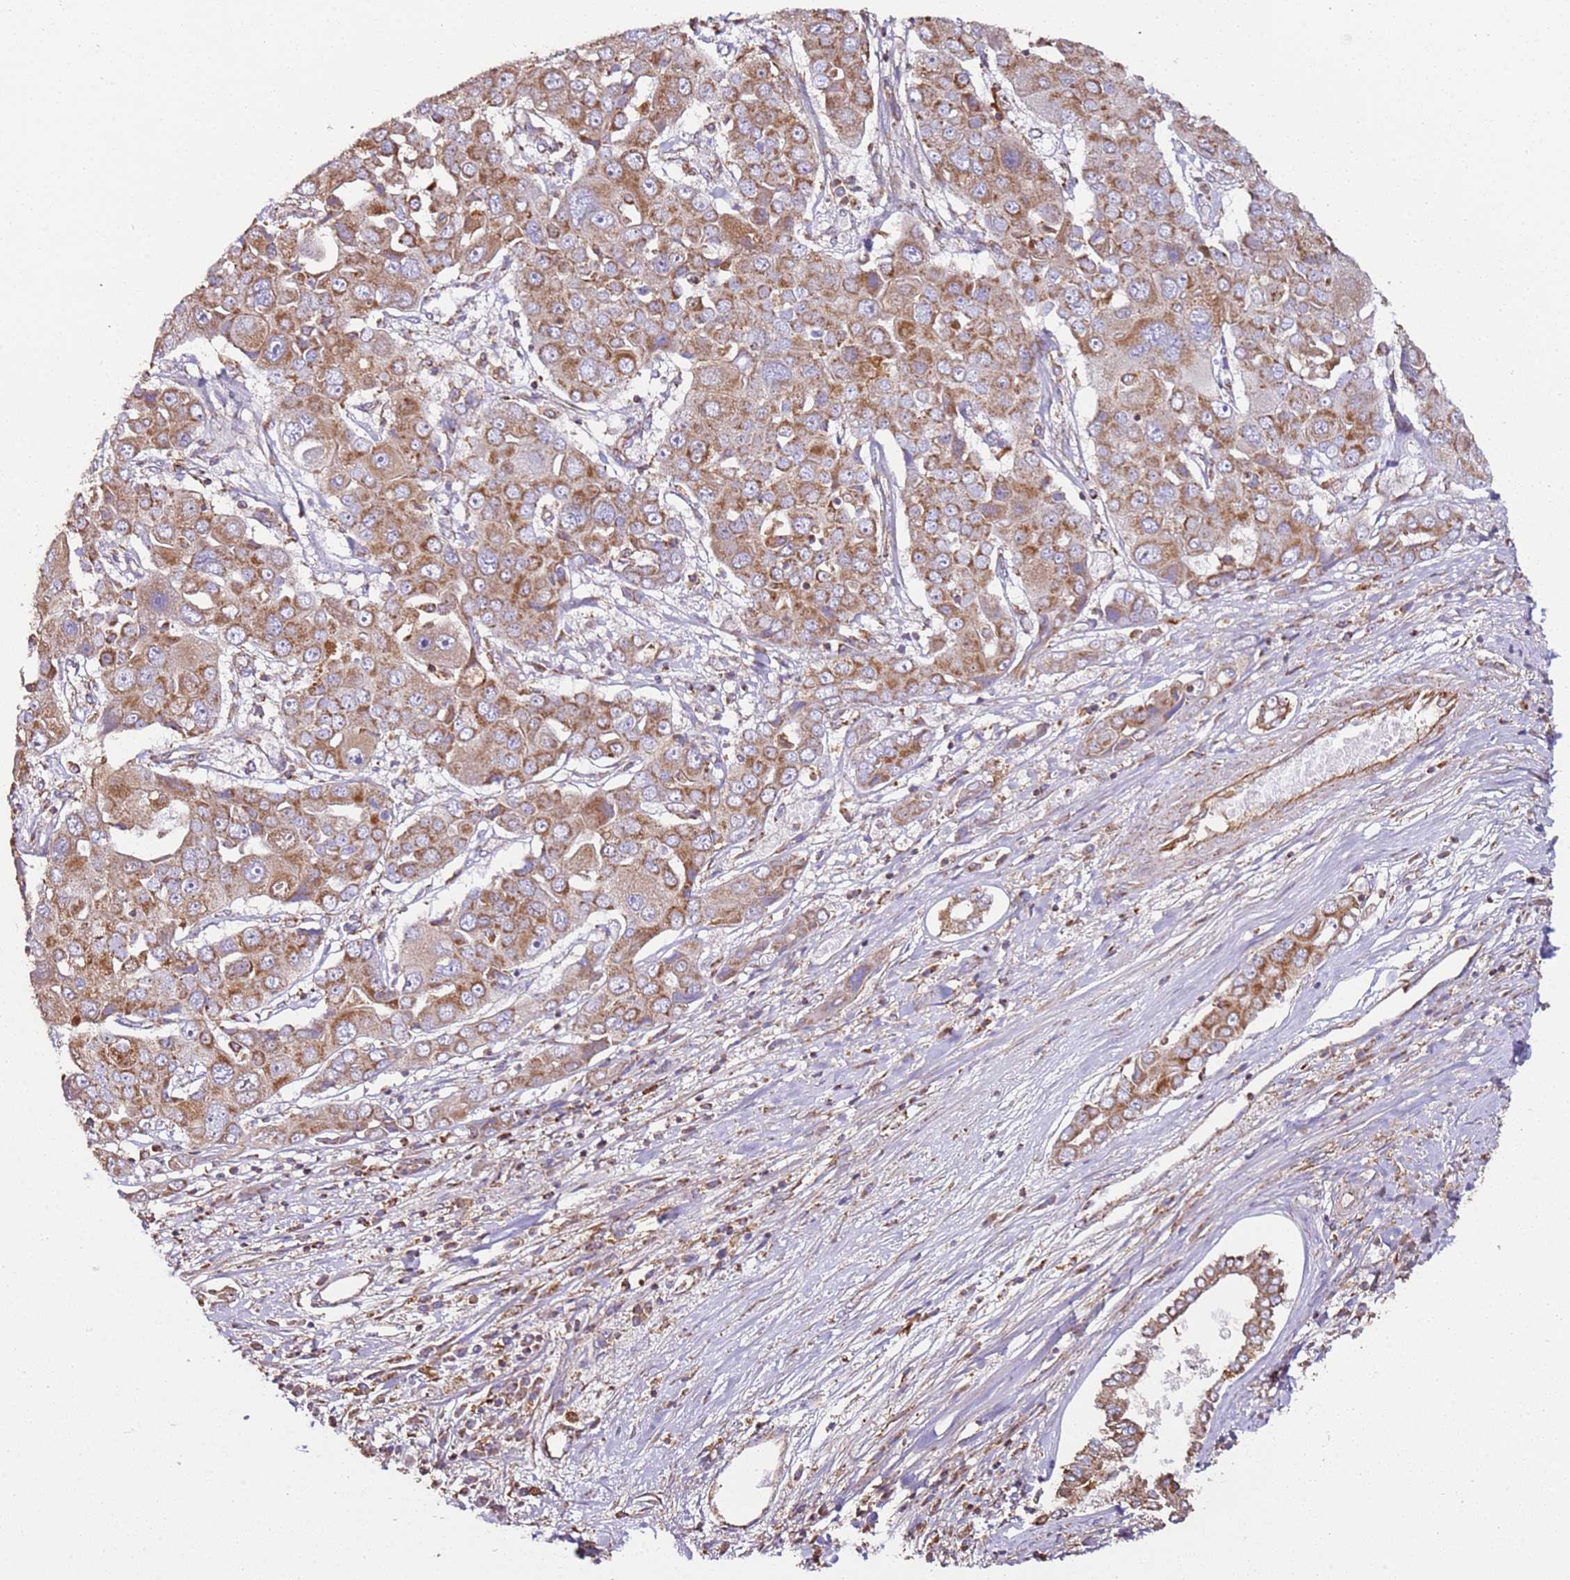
{"staining": {"intensity": "moderate", "quantity": ">75%", "location": "cytoplasmic/membranous"}, "tissue": "liver cancer", "cell_type": "Tumor cells", "image_type": "cancer", "snomed": [{"axis": "morphology", "description": "Cholangiocarcinoma"}, {"axis": "topography", "description": "Liver"}], "caption": "Moderate cytoplasmic/membranous positivity for a protein is present in approximately >75% of tumor cells of cholangiocarcinoma (liver) using immunohistochemistry.", "gene": "RMND5A", "patient": {"sex": "male", "age": 67}}